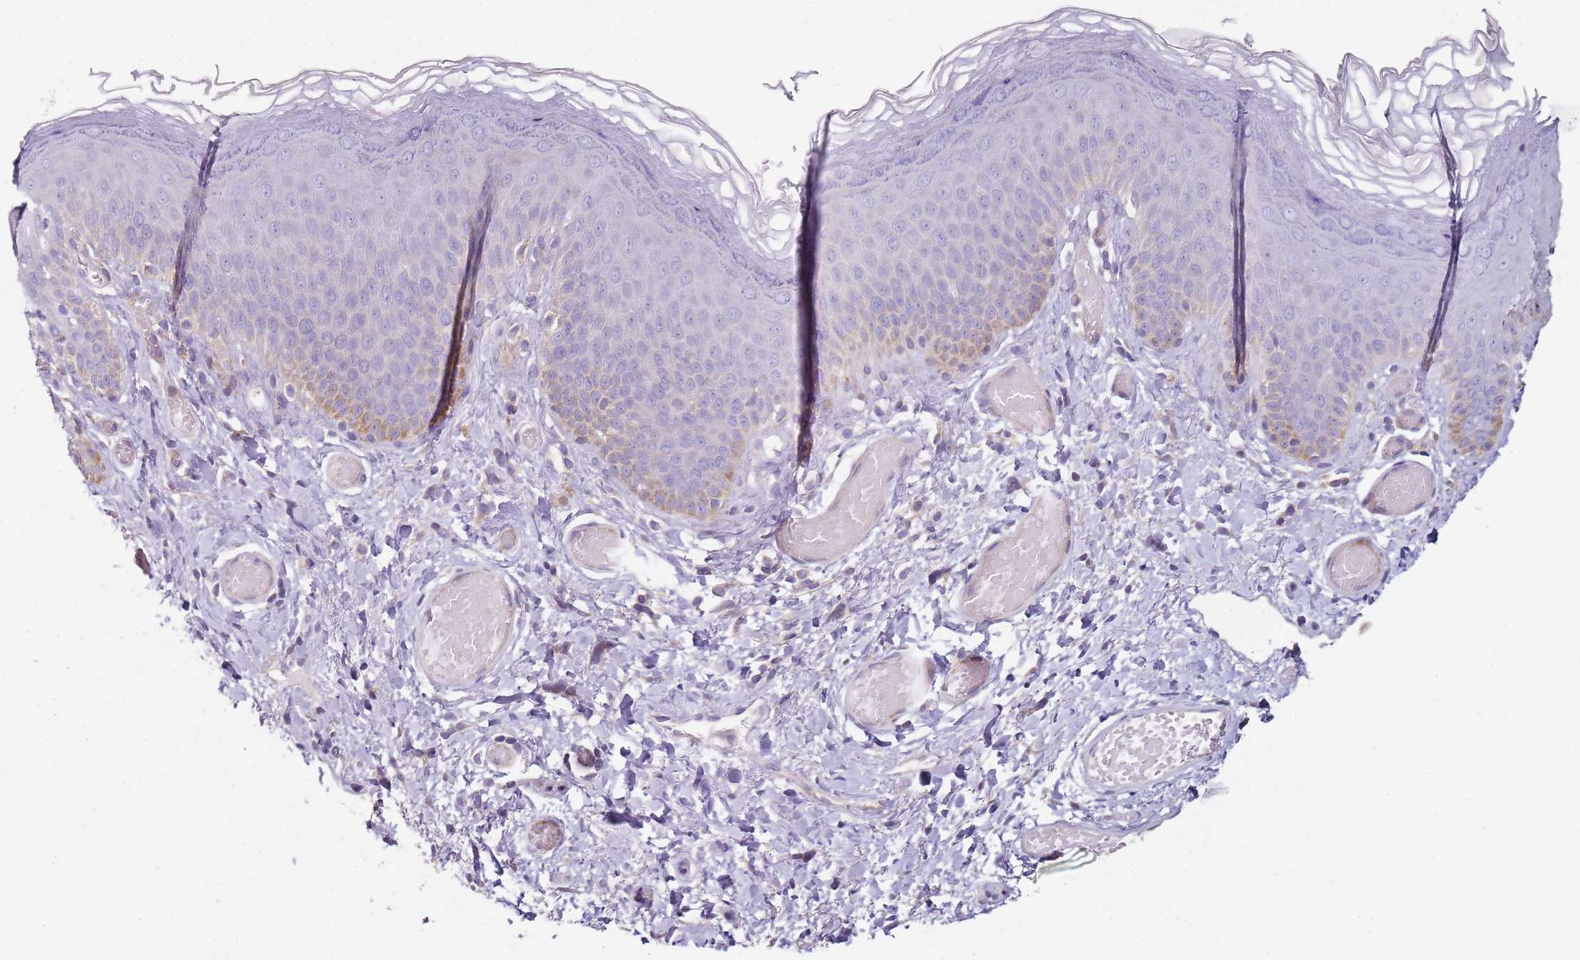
{"staining": {"intensity": "moderate", "quantity": "25%-75%", "location": "cytoplasmic/membranous"}, "tissue": "skin", "cell_type": "Epidermal cells", "image_type": "normal", "snomed": [{"axis": "morphology", "description": "Normal tissue, NOS"}, {"axis": "topography", "description": "Anal"}], "caption": "Immunohistochemical staining of normal human skin demonstrates moderate cytoplasmic/membranous protein staining in about 25%-75% of epidermal cells. The staining was performed using DAB (3,3'-diaminobenzidine), with brown indicating positive protein expression. Nuclei are stained blue with hematoxylin.", "gene": "ALS2", "patient": {"sex": "female", "age": 40}}